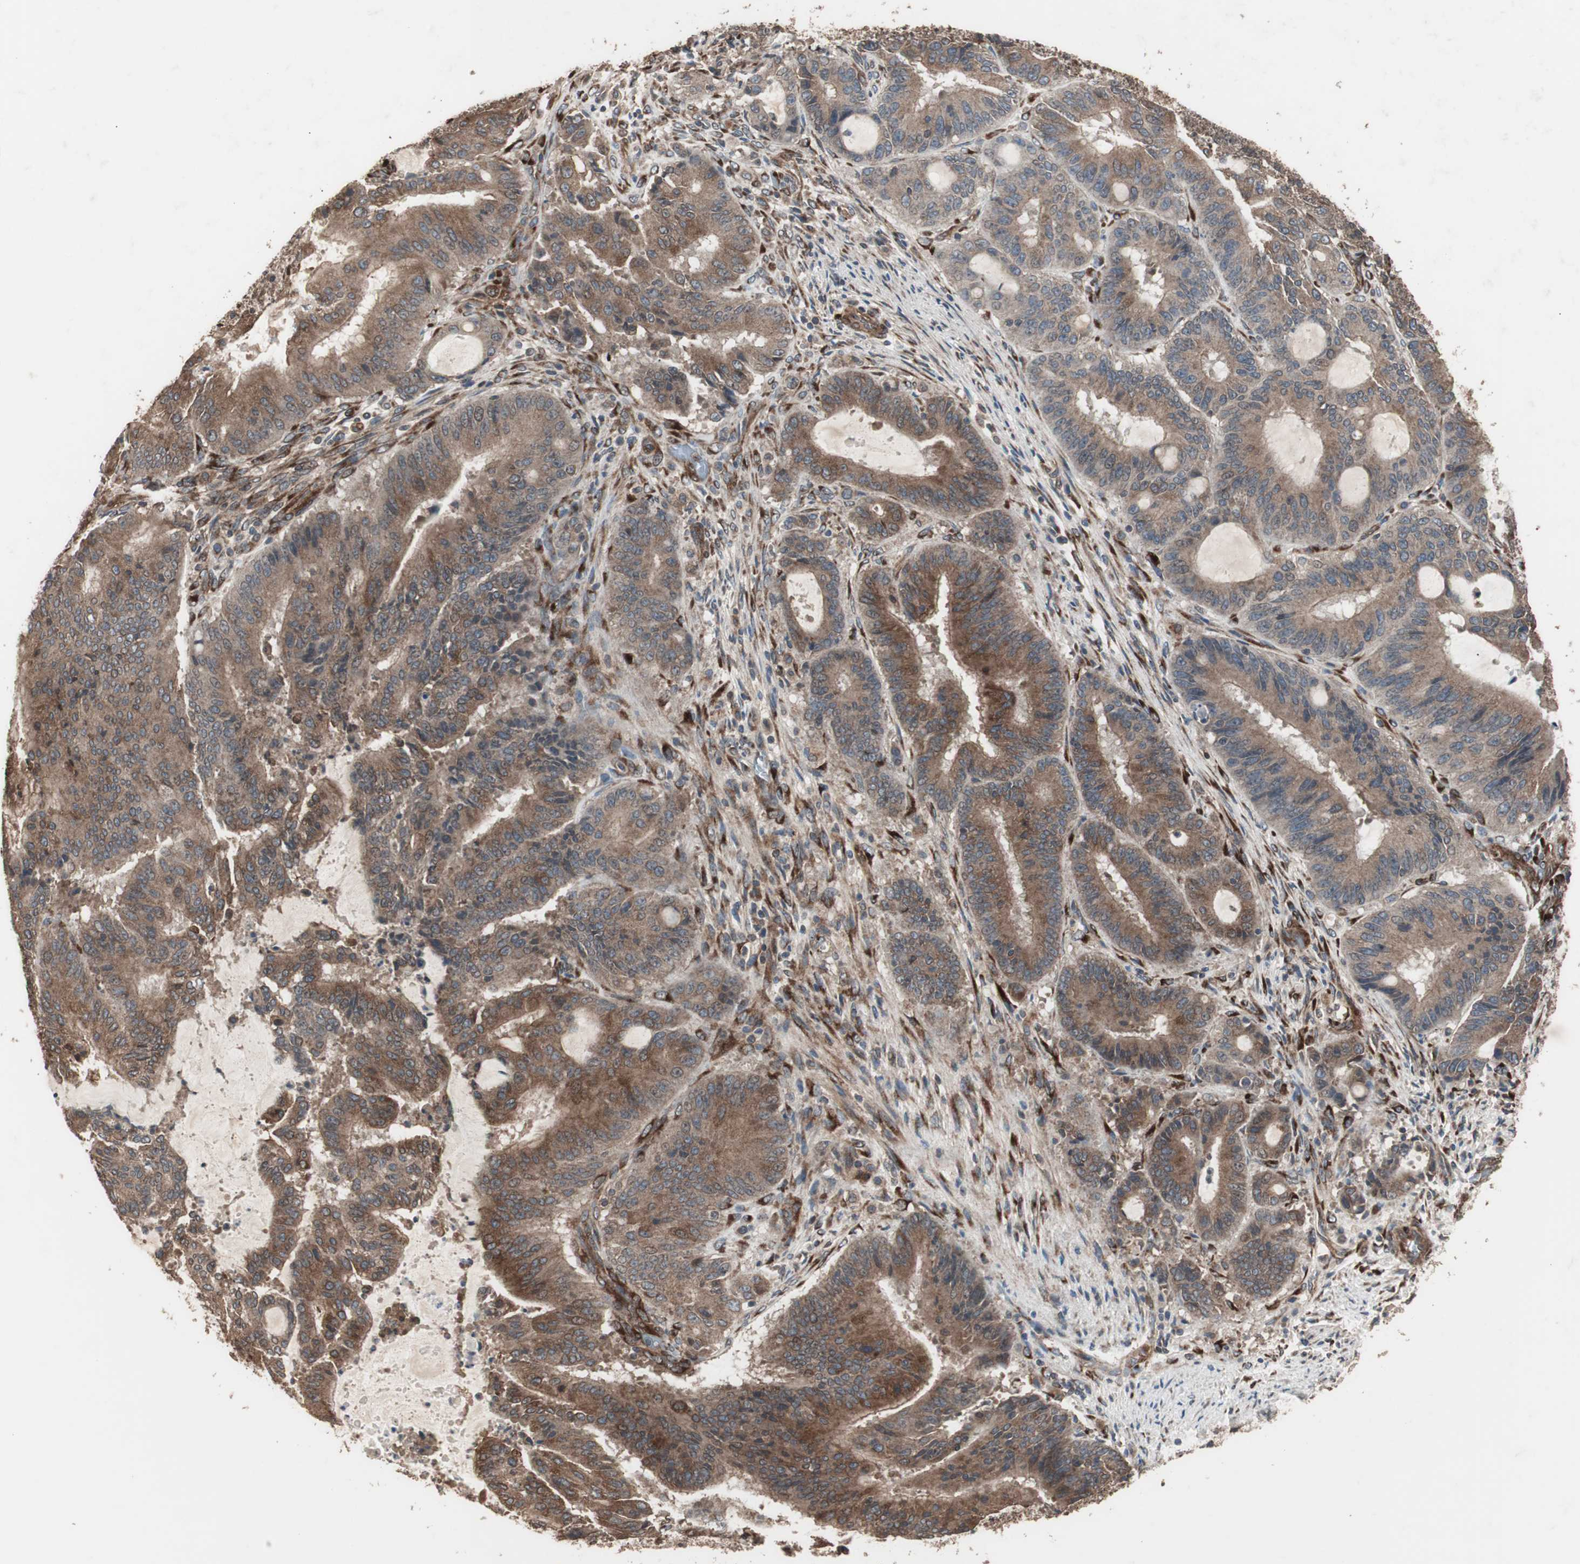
{"staining": {"intensity": "moderate", "quantity": ">75%", "location": "cytoplasmic/membranous"}, "tissue": "liver cancer", "cell_type": "Tumor cells", "image_type": "cancer", "snomed": [{"axis": "morphology", "description": "Cholangiocarcinoma"}, {"axis": "topography", "description": "Liver"}], "caption": "Liver cancer (cholangiocarcinoma) was stained to show a protein in brown. There is medium levels of moderate cytoplasmic/membranous positivity in about >75% of tumor cells.", "gene": "LZTS1", "patient": {"sex": "female", "age": 73}}